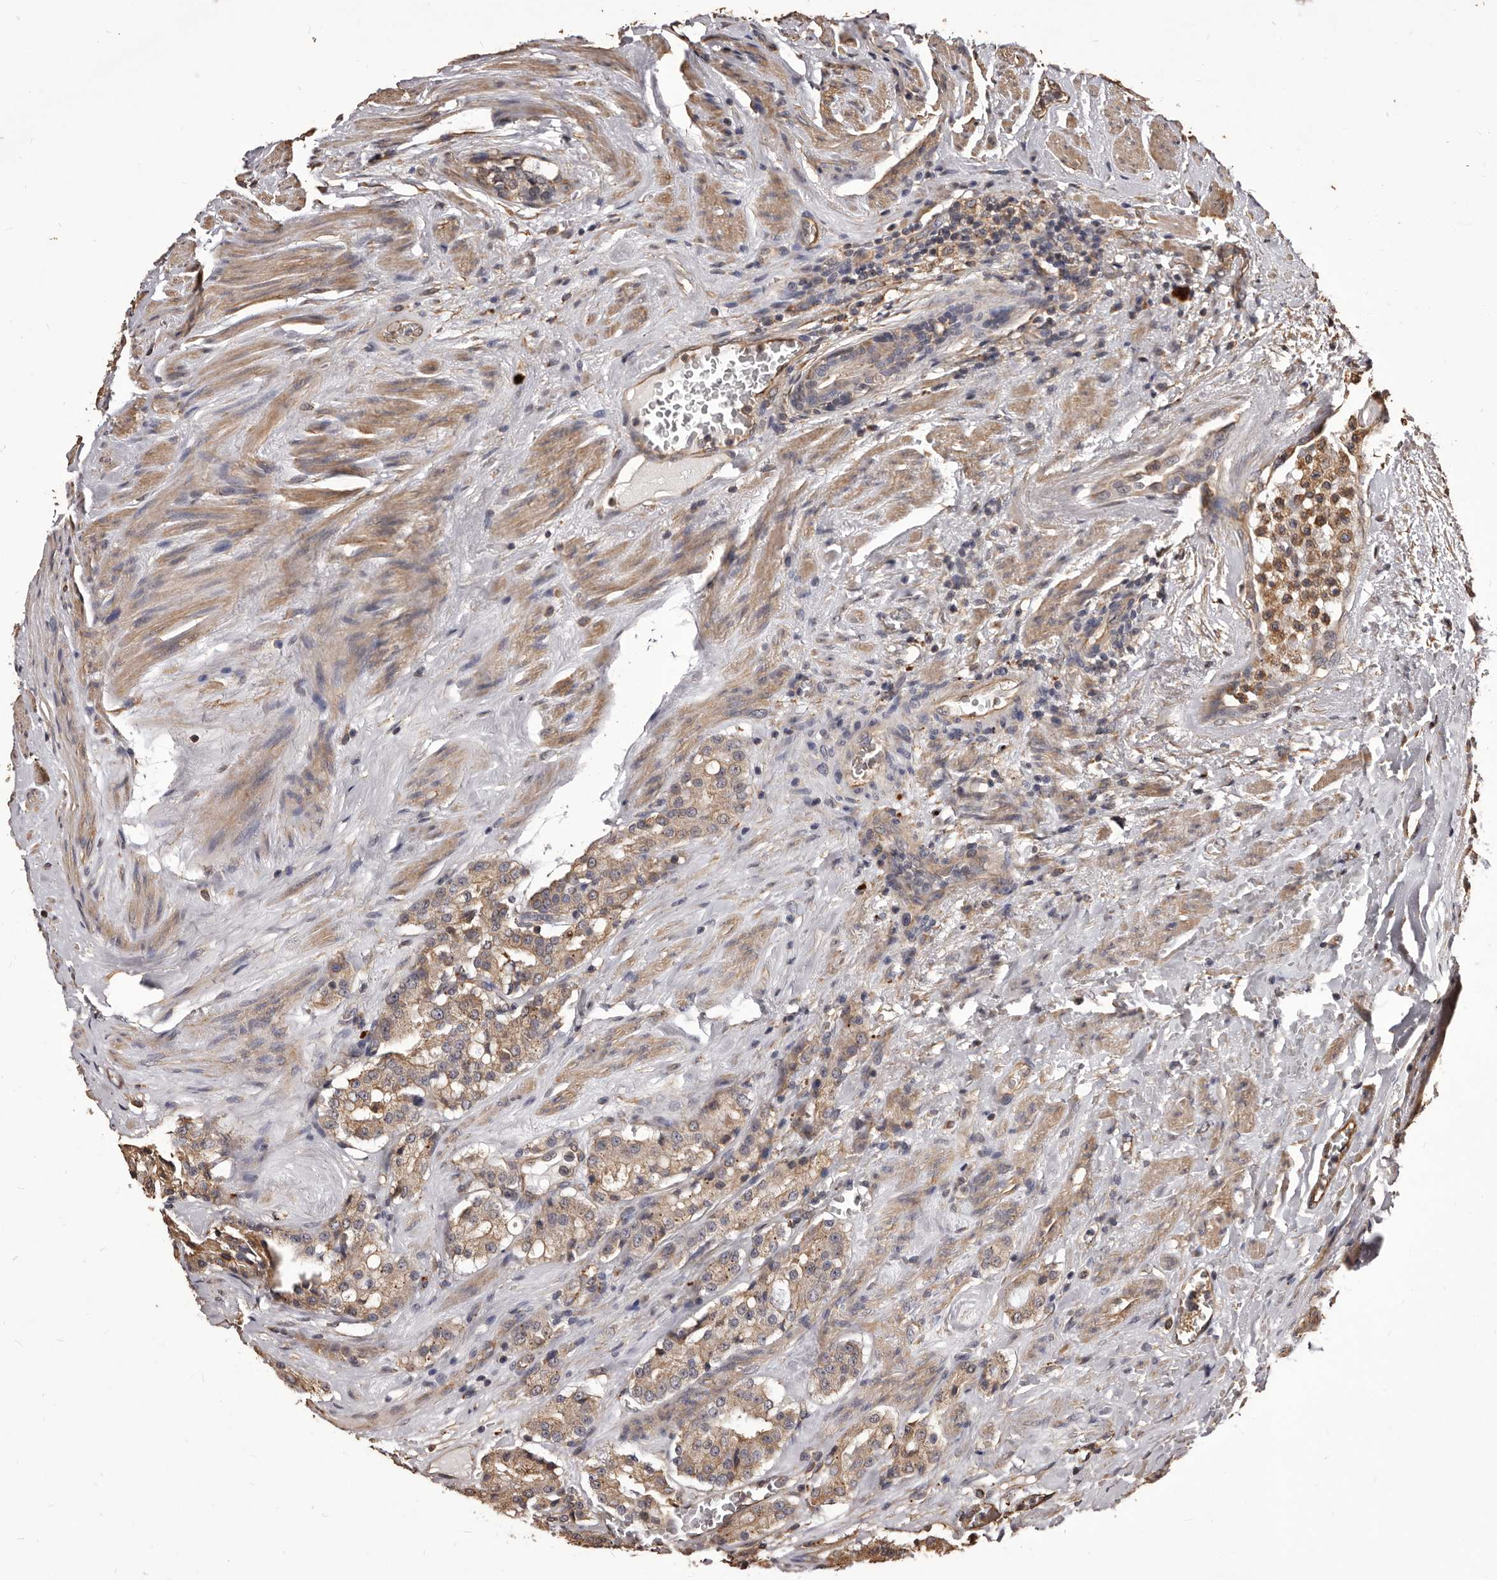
{"staining": {"intensity": "weak", "quantity": ">75%", "location": "cytoplasmic/membranous"}, "tissue": "prostate cancer", "cell_type": "Tumor cells", "image_type": "cancer", "snomed": [{"axis": "morphology", "description": "Adenocarcinoma, Medium grade"}, {"axis": "topography", "description": "Prostate"}], "caption": "Prostate cancer (medium-grade adenocarcinoma) tissue demonstrates weak cytoplasmic/membranous staining in approximately >75% of tumor cells", "gene": "ALPK1", "patient": {"sex": "male", "age": 72}}